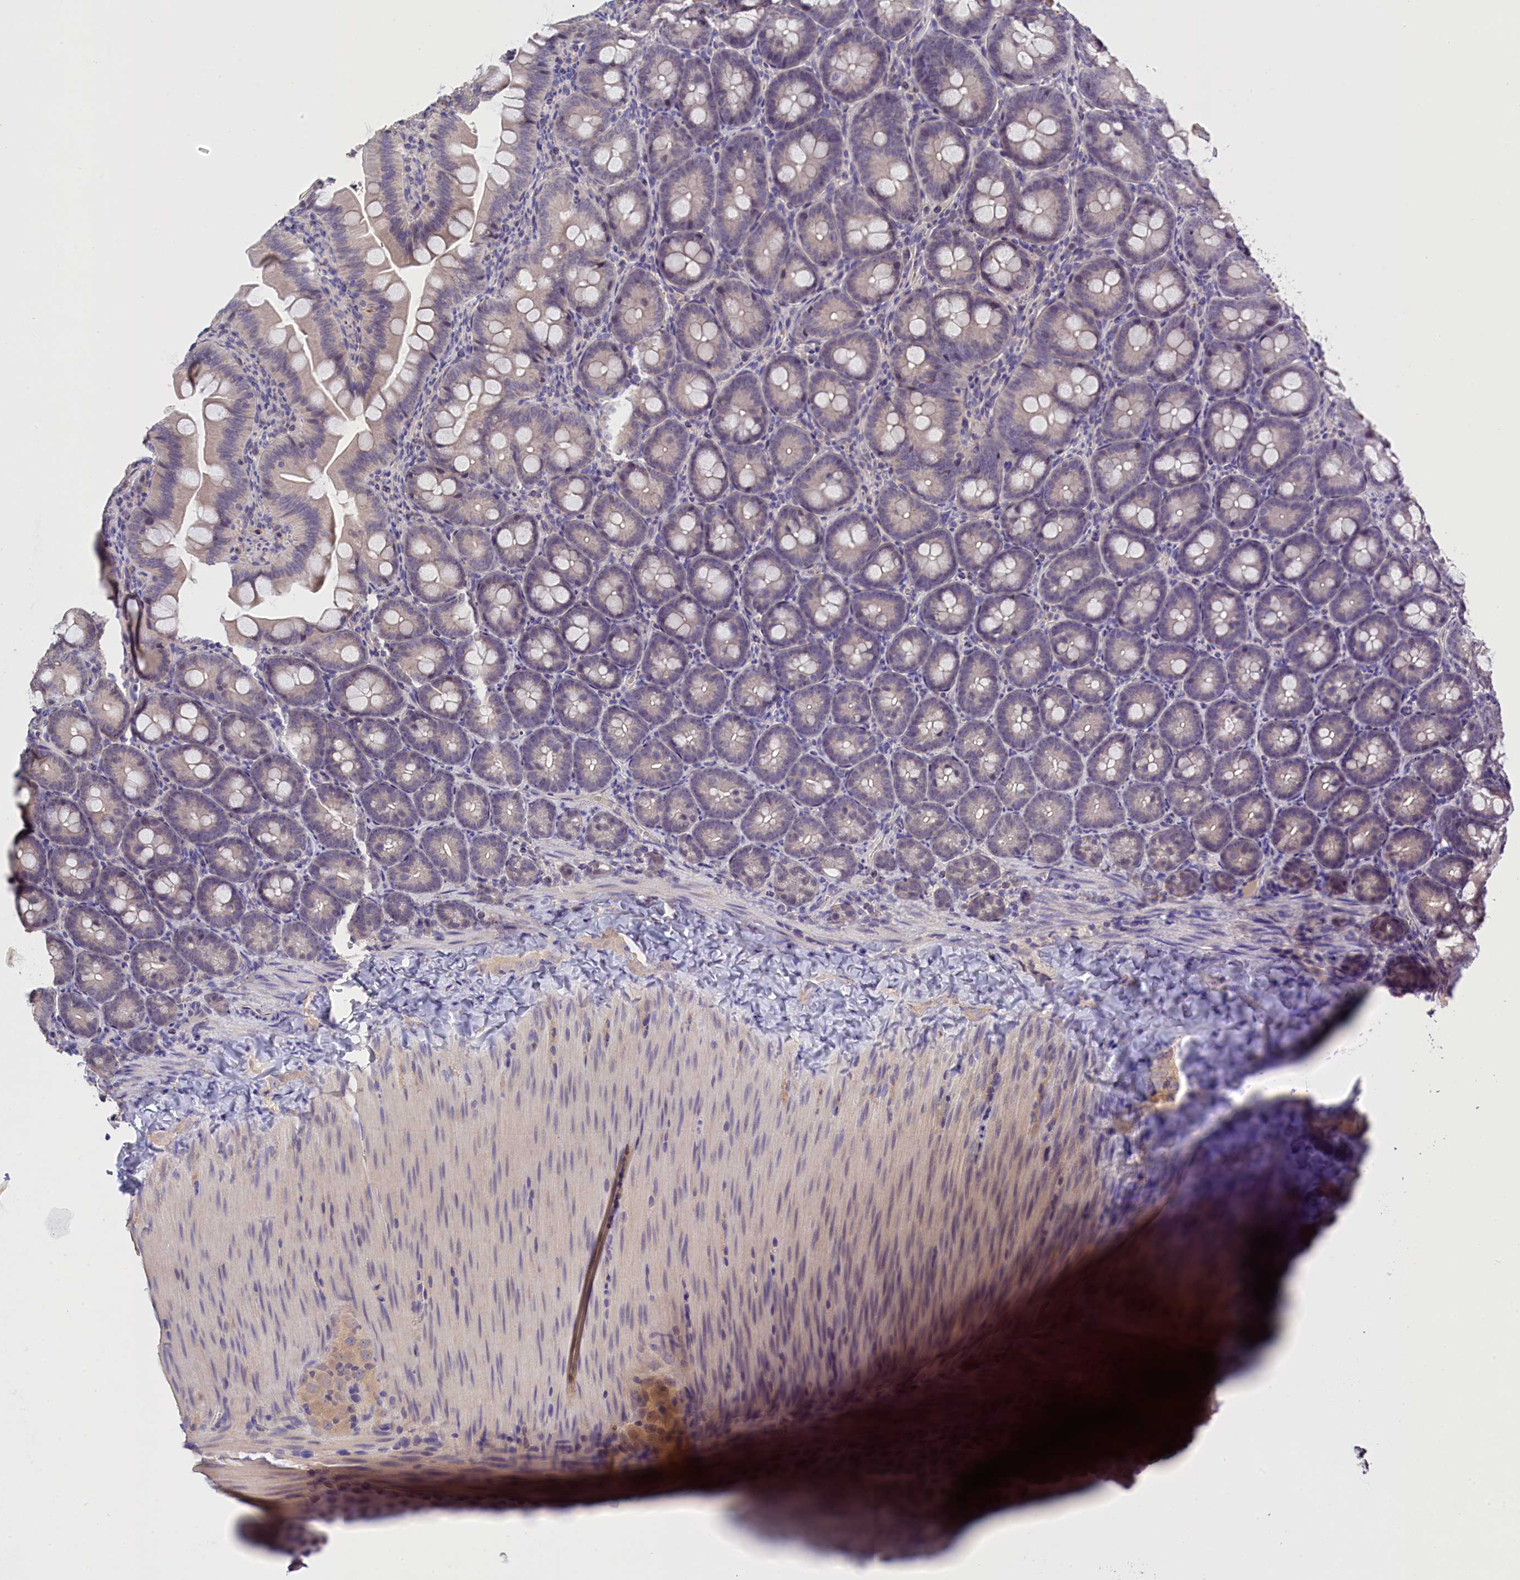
{"staining": {"intensity": "negative", "quantity": "none", "location": "none"}, "tissue": "appendix", "cell_type": "Glandular cells", "image_type": "normal", "snomed": [{"axis": "morphology", "description": "Normal tissue, NOS"}, {"axis": "topography", "description": "Appendix"}], "caption": "Immunohistochemistry (IHC) image of unremarkable appendix: appendix stained with DAB demonstrates no significant protein staining in glandular cells. (Stains: DAB (3,3'-diaminobenzidine) immunohistochemistry (IHC) with hematoxylin counter stain, Microscopy: brightfield microscopy at high magnification).", "gene": "BTBD9", "patient": {"sex": "female", "age": 33}}